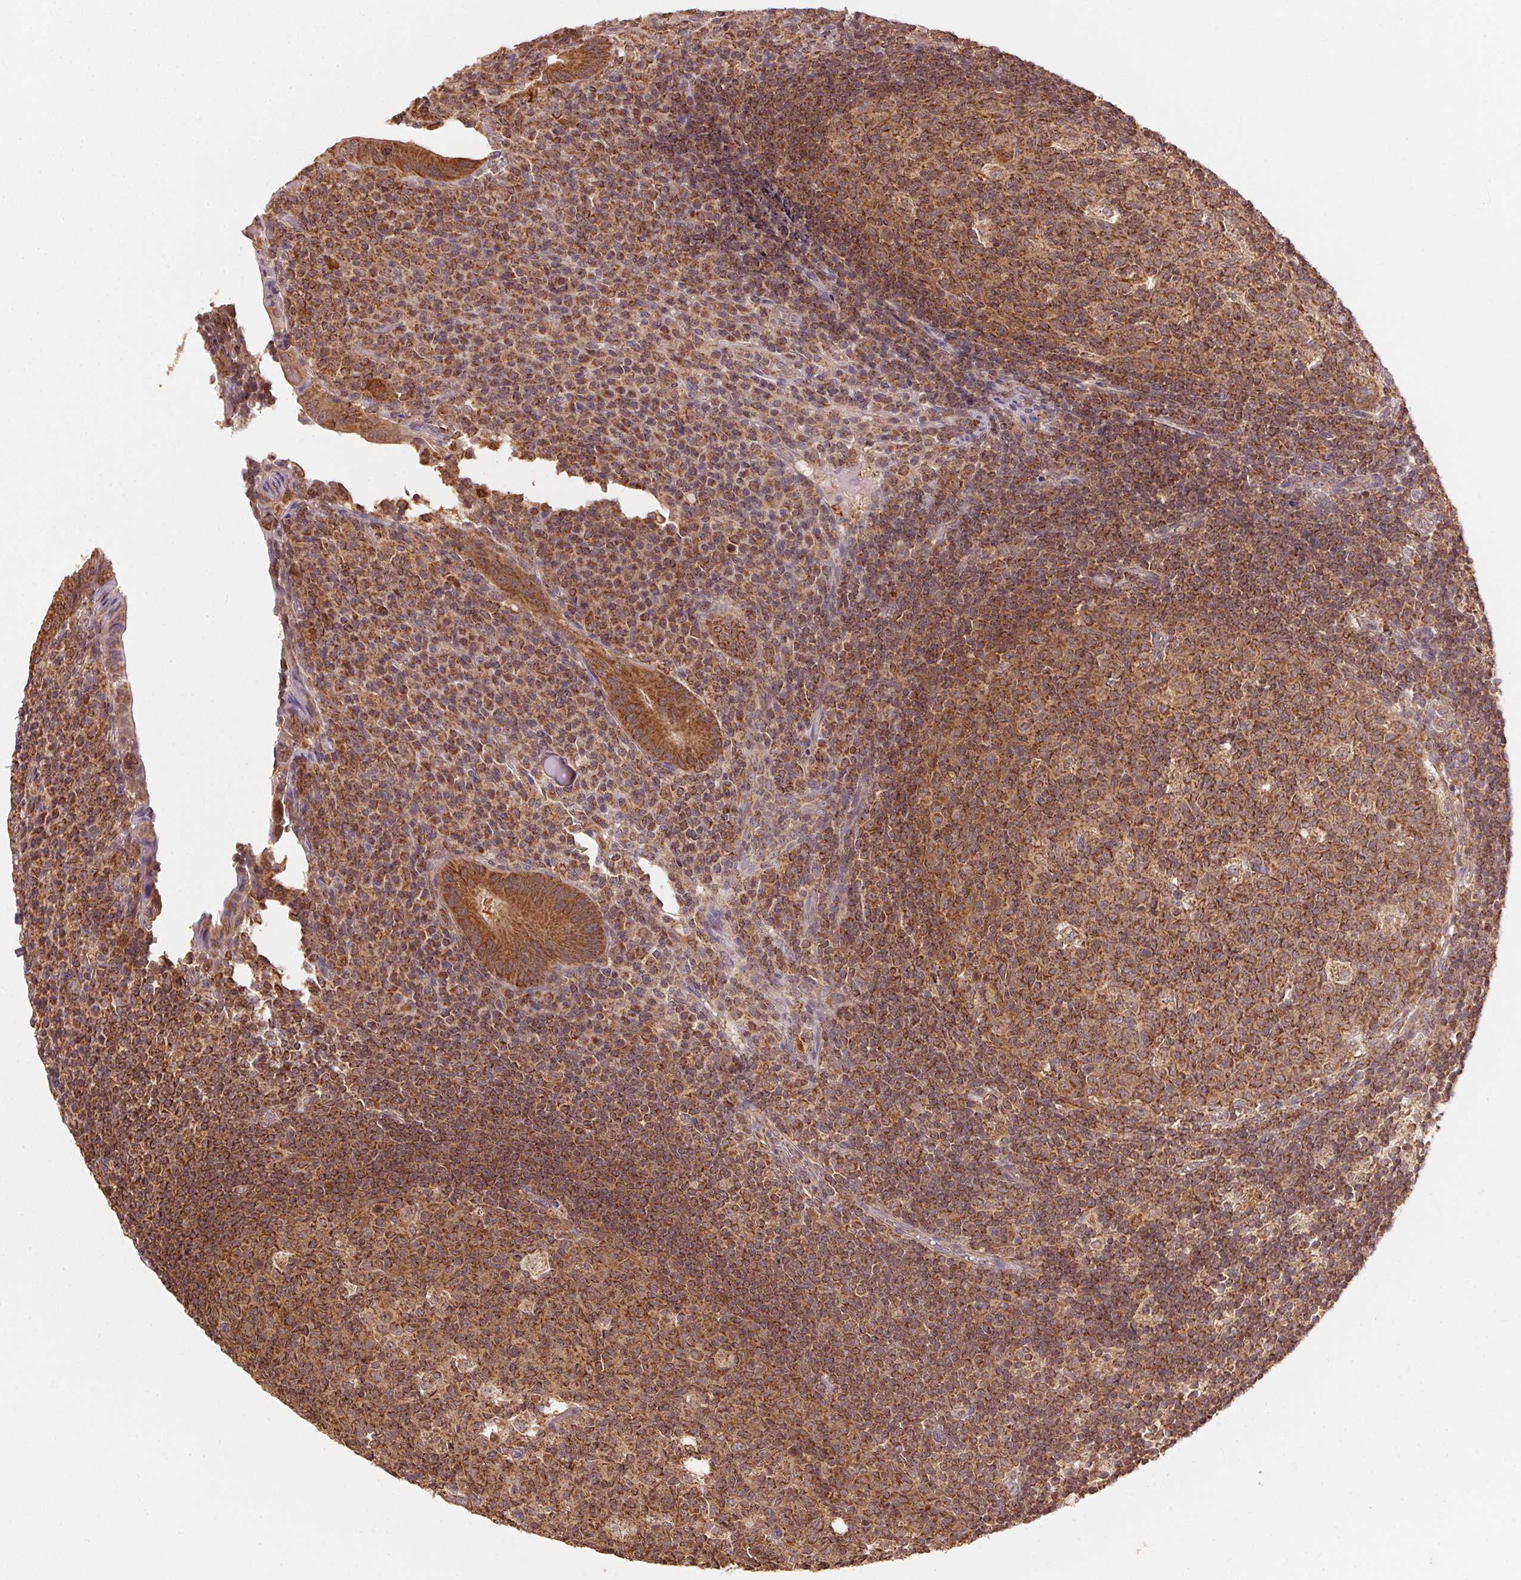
{"staining": {"intensity": "strong", "quantity": ">75%", "location": "cytoplasmic/membranous"}, "tissue": "appendix", "cell_type": "Glandular cells", "image_type": "normal", "snomed": [{"axis": "morphology", "description": "Normal tissue, NOS"}, {"axis": "topography", "description": "Appendix"}], "caption": "Appendix was stained to show a protein in brown. There is high levels of strong cytoplasmic/membranous expression in about >75% of glandular cells.", "gene": "ARHGAP6", "patient": {"sex": "male", "age": 18}}